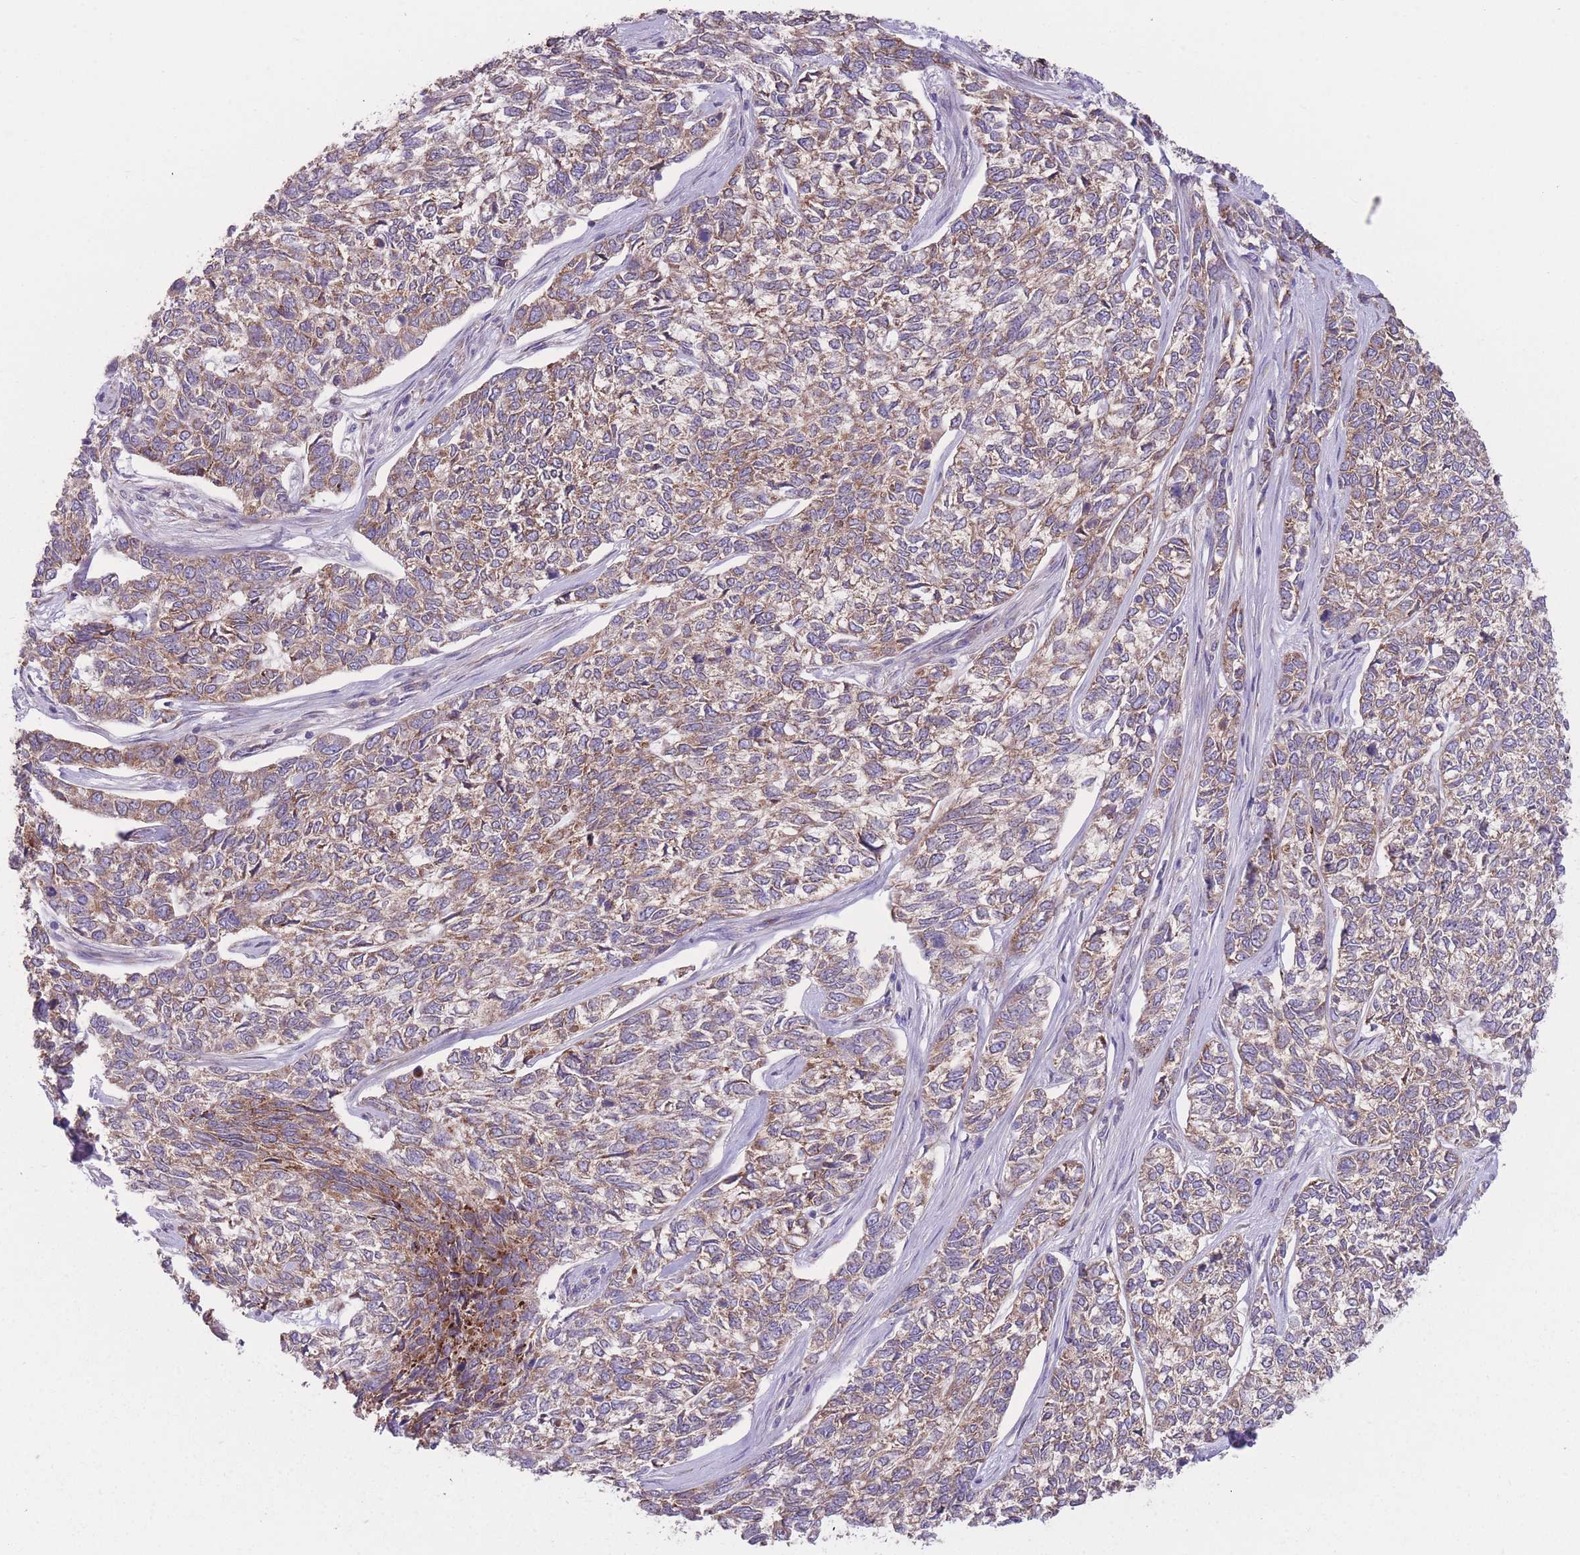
{"staining": {"intensity": "moderate", "quantity": ">75%", "location": "cytoplasmic/membranous"}, "tissue": "skin cancer", "cell_type": "Tumor cells", "image_type": "cancer", "snomed": [{"axis": "morphology", "description": "Basal cell carcinoma"}, {"axis": "topography", "description": "Skin"}], "caption": "Tumor cells exhibit medium levels of moderate cytoplasmic/membranous staining in approximately >75% of cells in human skin cancer (basal cell carcinoma).", "gene": "CCT6B", "patient": {"sex": "female", "age": 65}}